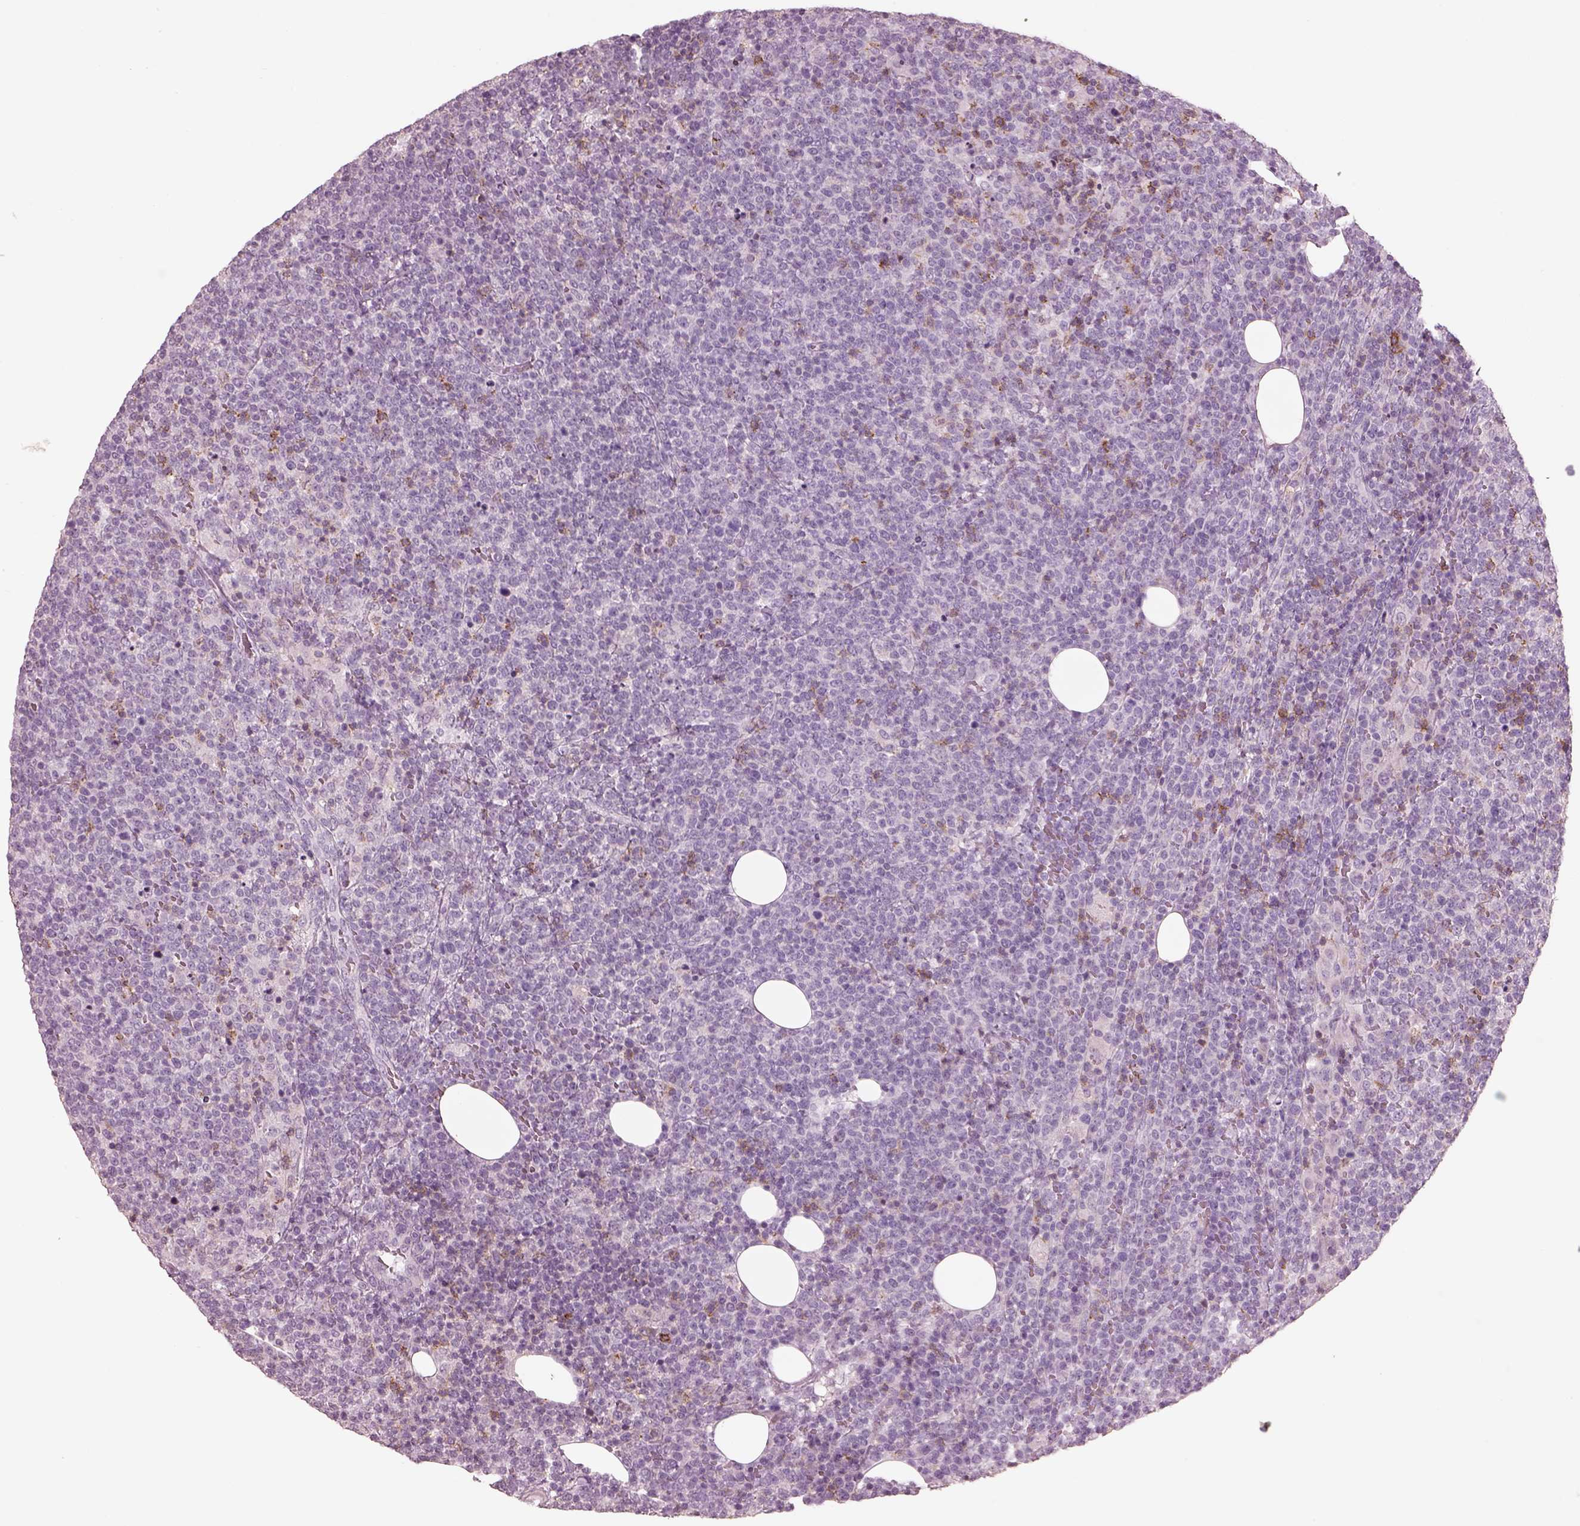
{"staining": {"intensity": "negative", "quantity": "none", "location": "none"}, "tissue": "lymphoma", "cell_type": "Tumor cells", "image_type": "cancer", "snomed": [{"axis": "morphology", "description": "Malignant lymphoma, non-Hodgkin's type, High grade"}, {"axis": "topography", "description": "Lymph node"}], "caption": "The micrograph displays no significant positivity in tumor cells of malignant lymphoma, non-Hodgkin's type (high-grade).", "gene": "PDCD1", "patient": {"sex": "male", "age": 61}}